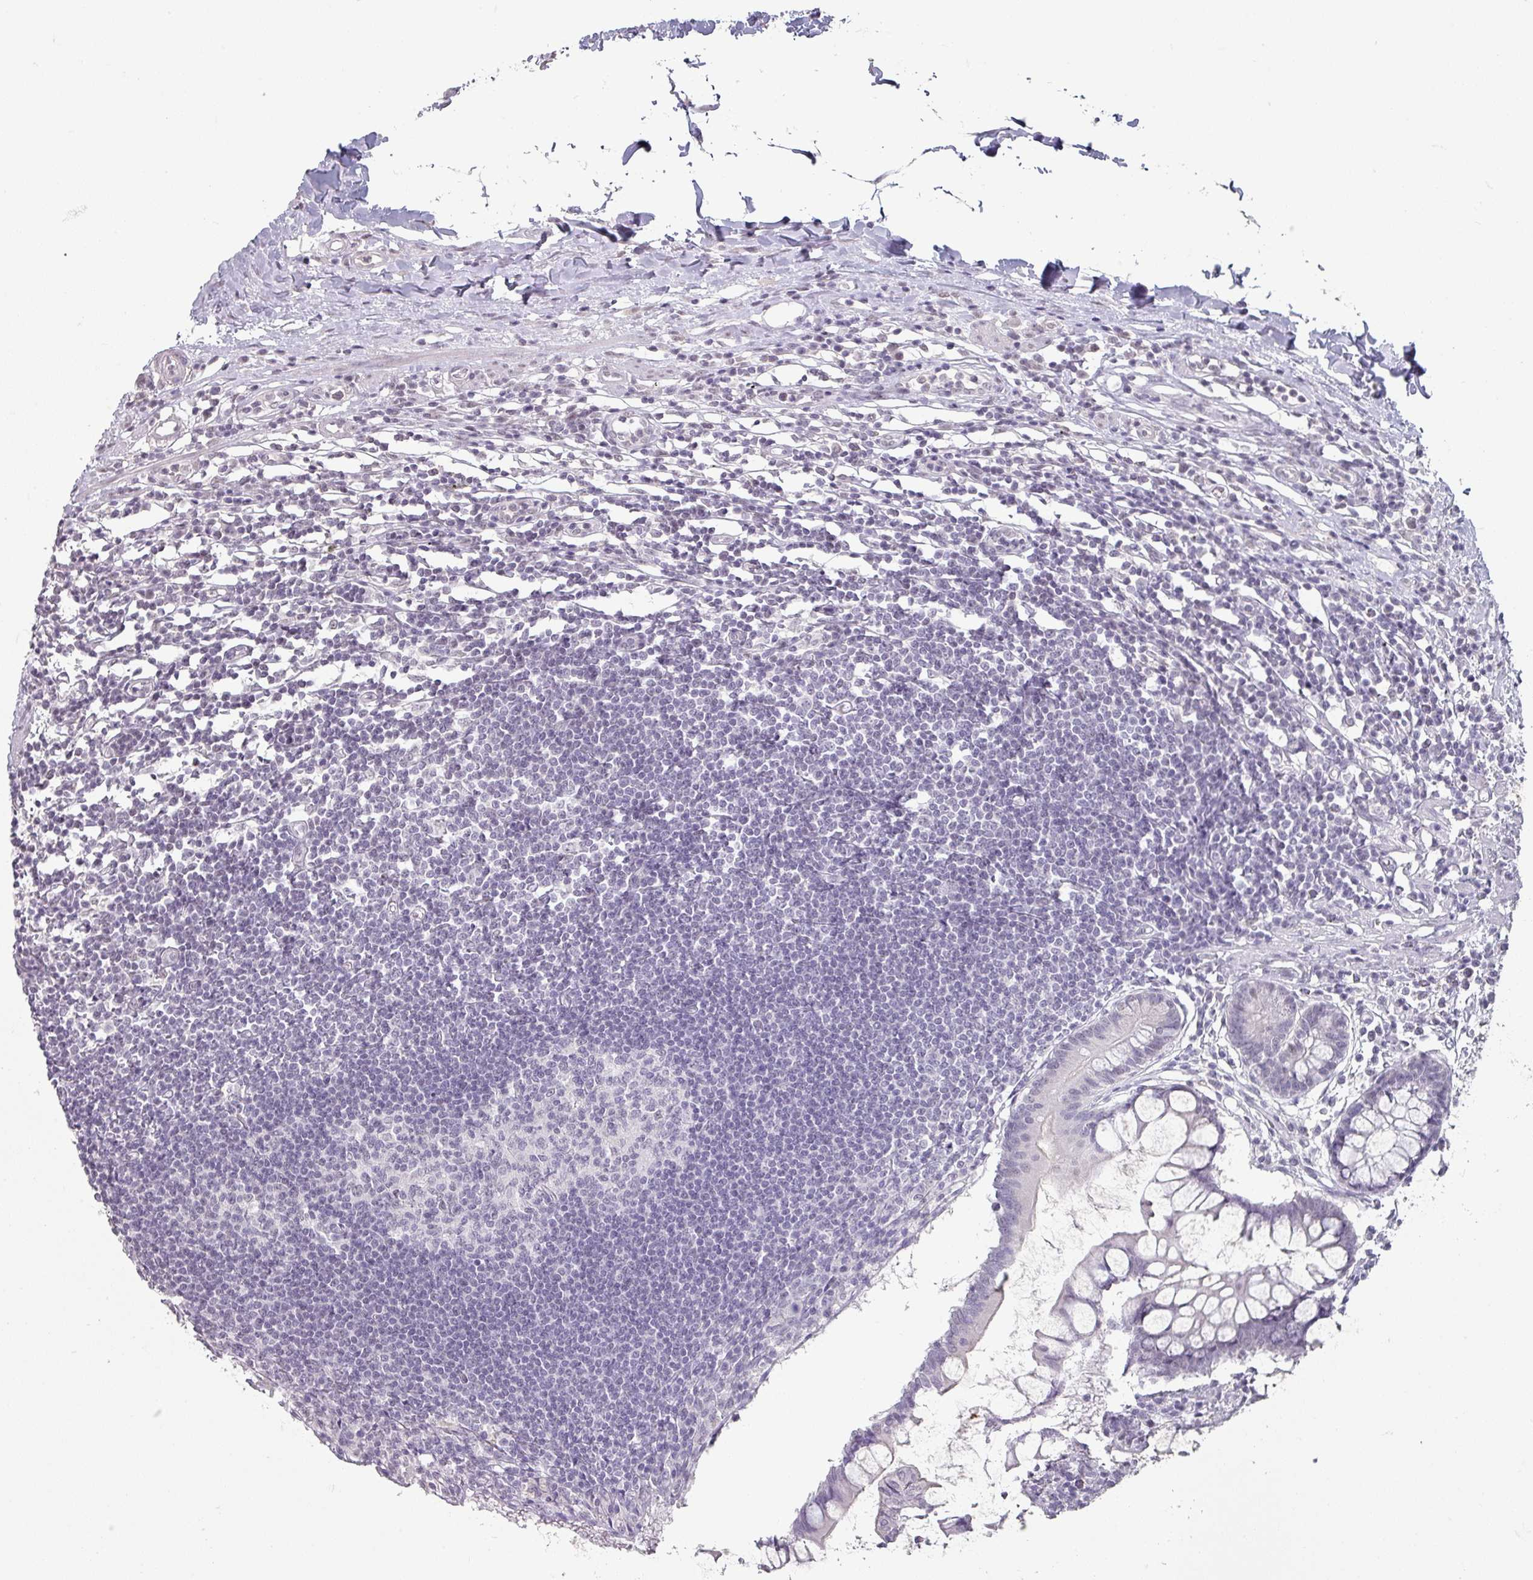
{"staining": {"intensity": "negative", "quantity": "none", "location": "none"}, "tissue": "colon", "cell_type": "Endothelial cells", "image_type": "normal", "snomed": [{"axis": "morphology", "description": "Normal tissue, NOS"}, {"axis": "morphology", "description": "Adenocarcinoma, NOS"}, {"axis": "topography", "description": "Colon"}], "caption": "A histopathology image of colon stained for a protein displays no brown staining in endothelial cells. (Brightfield microscopy of DAB (3,3'-diaminobenzidine) IHC at high magnification).", "gene": "SPRR1A", "patient": {"sex": "female", "age": 55}}